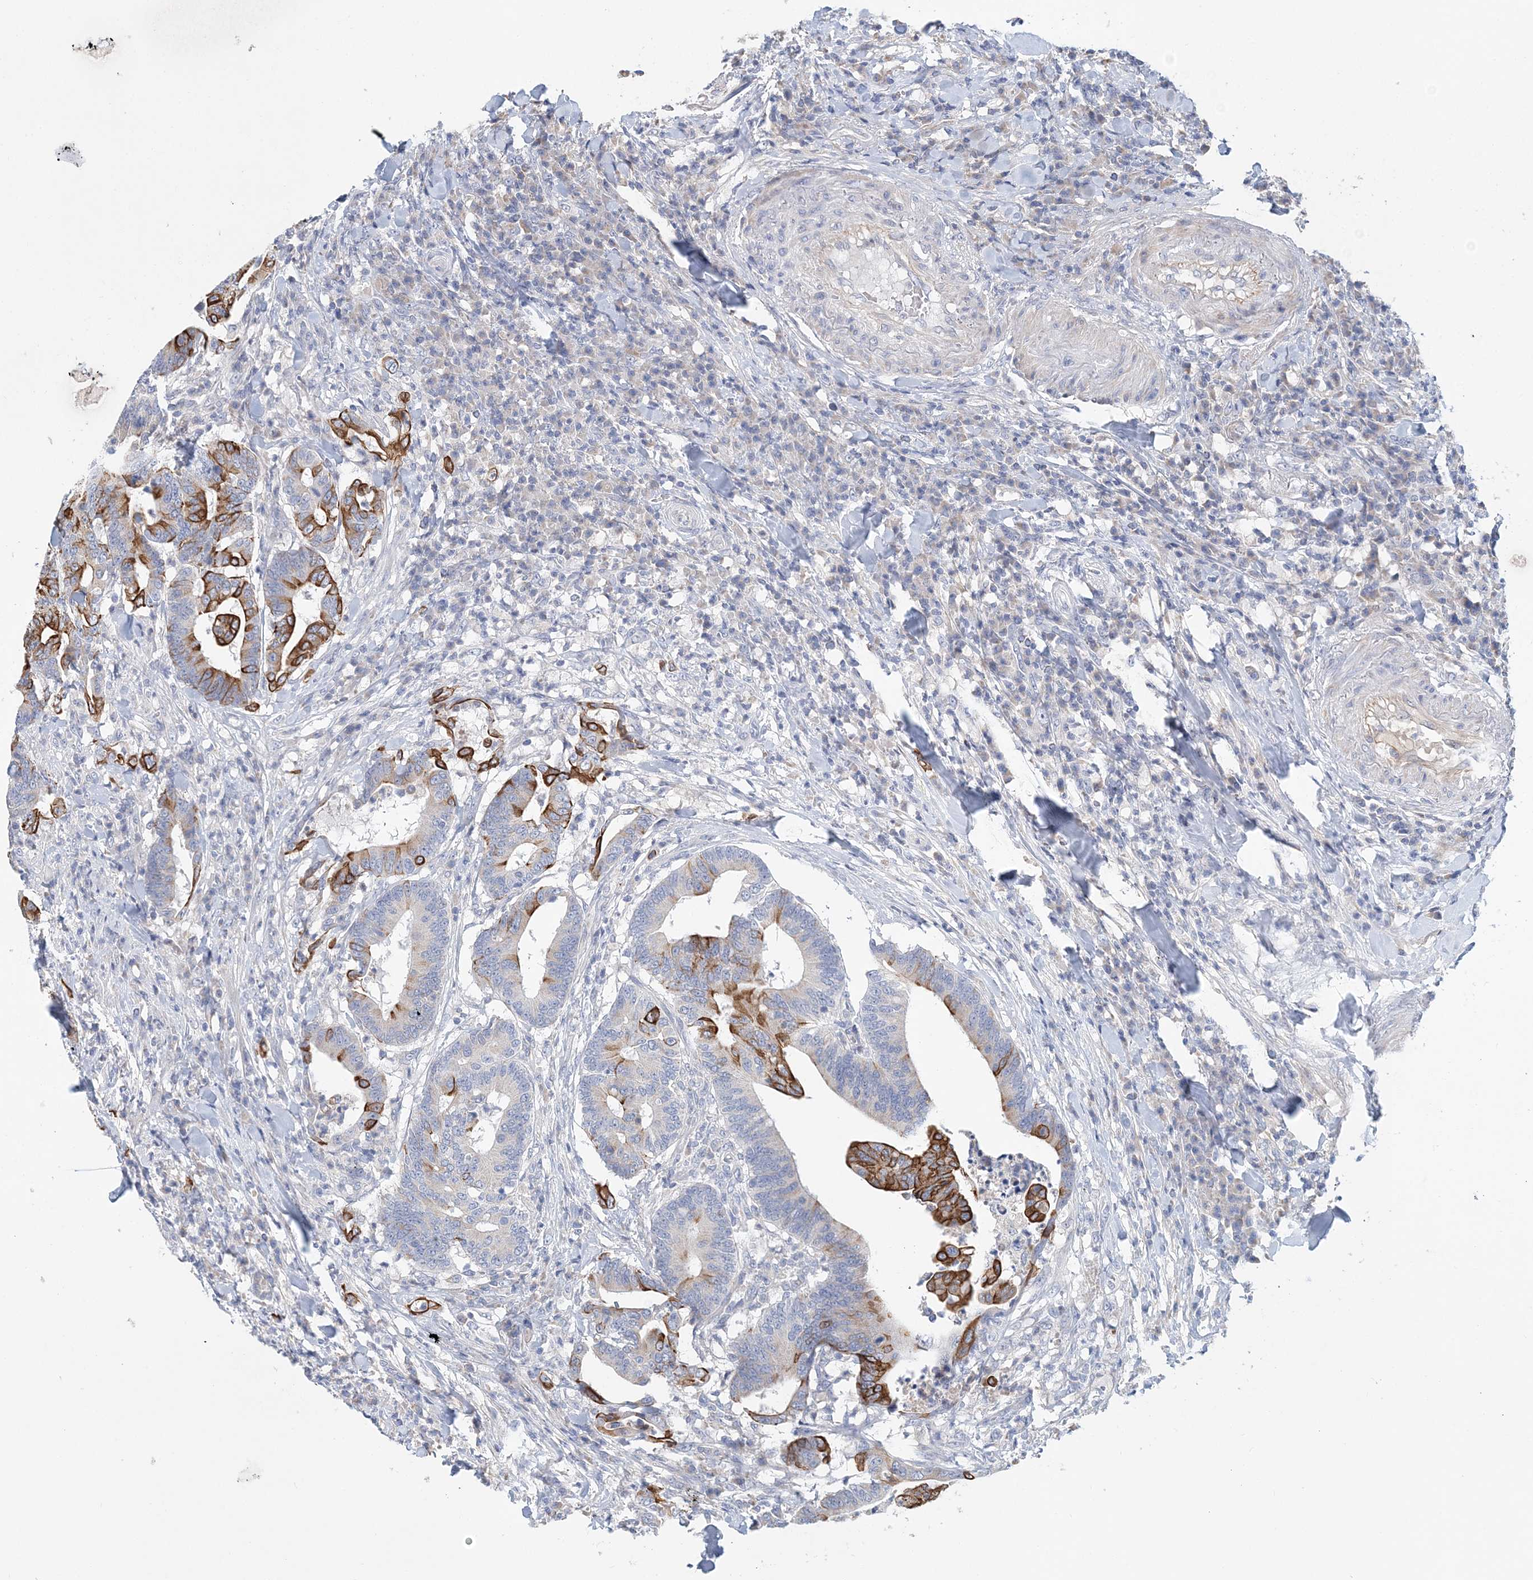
{"staining": {"intensity": "strong", "quantity": "<25%", "location": "cytoplasmic/membranous"}, "tissue": "colorectal cancer", "cell_type": "Tumor cells", "image_type": "cancer", "snomed": [{"axis": "morphology", "description": "Adenocarcinoma, NOS"}, {"axis": "topography", "description": "Colon"}], "caption": "A histopathology image of human adenocarcinoma (colorectal) stained for a protein displays strong cytoplasmic/membranous brown staining in tumor cells.", "gene": "LRRIQ4", "patient": {"sex": "female", "age": 66}}